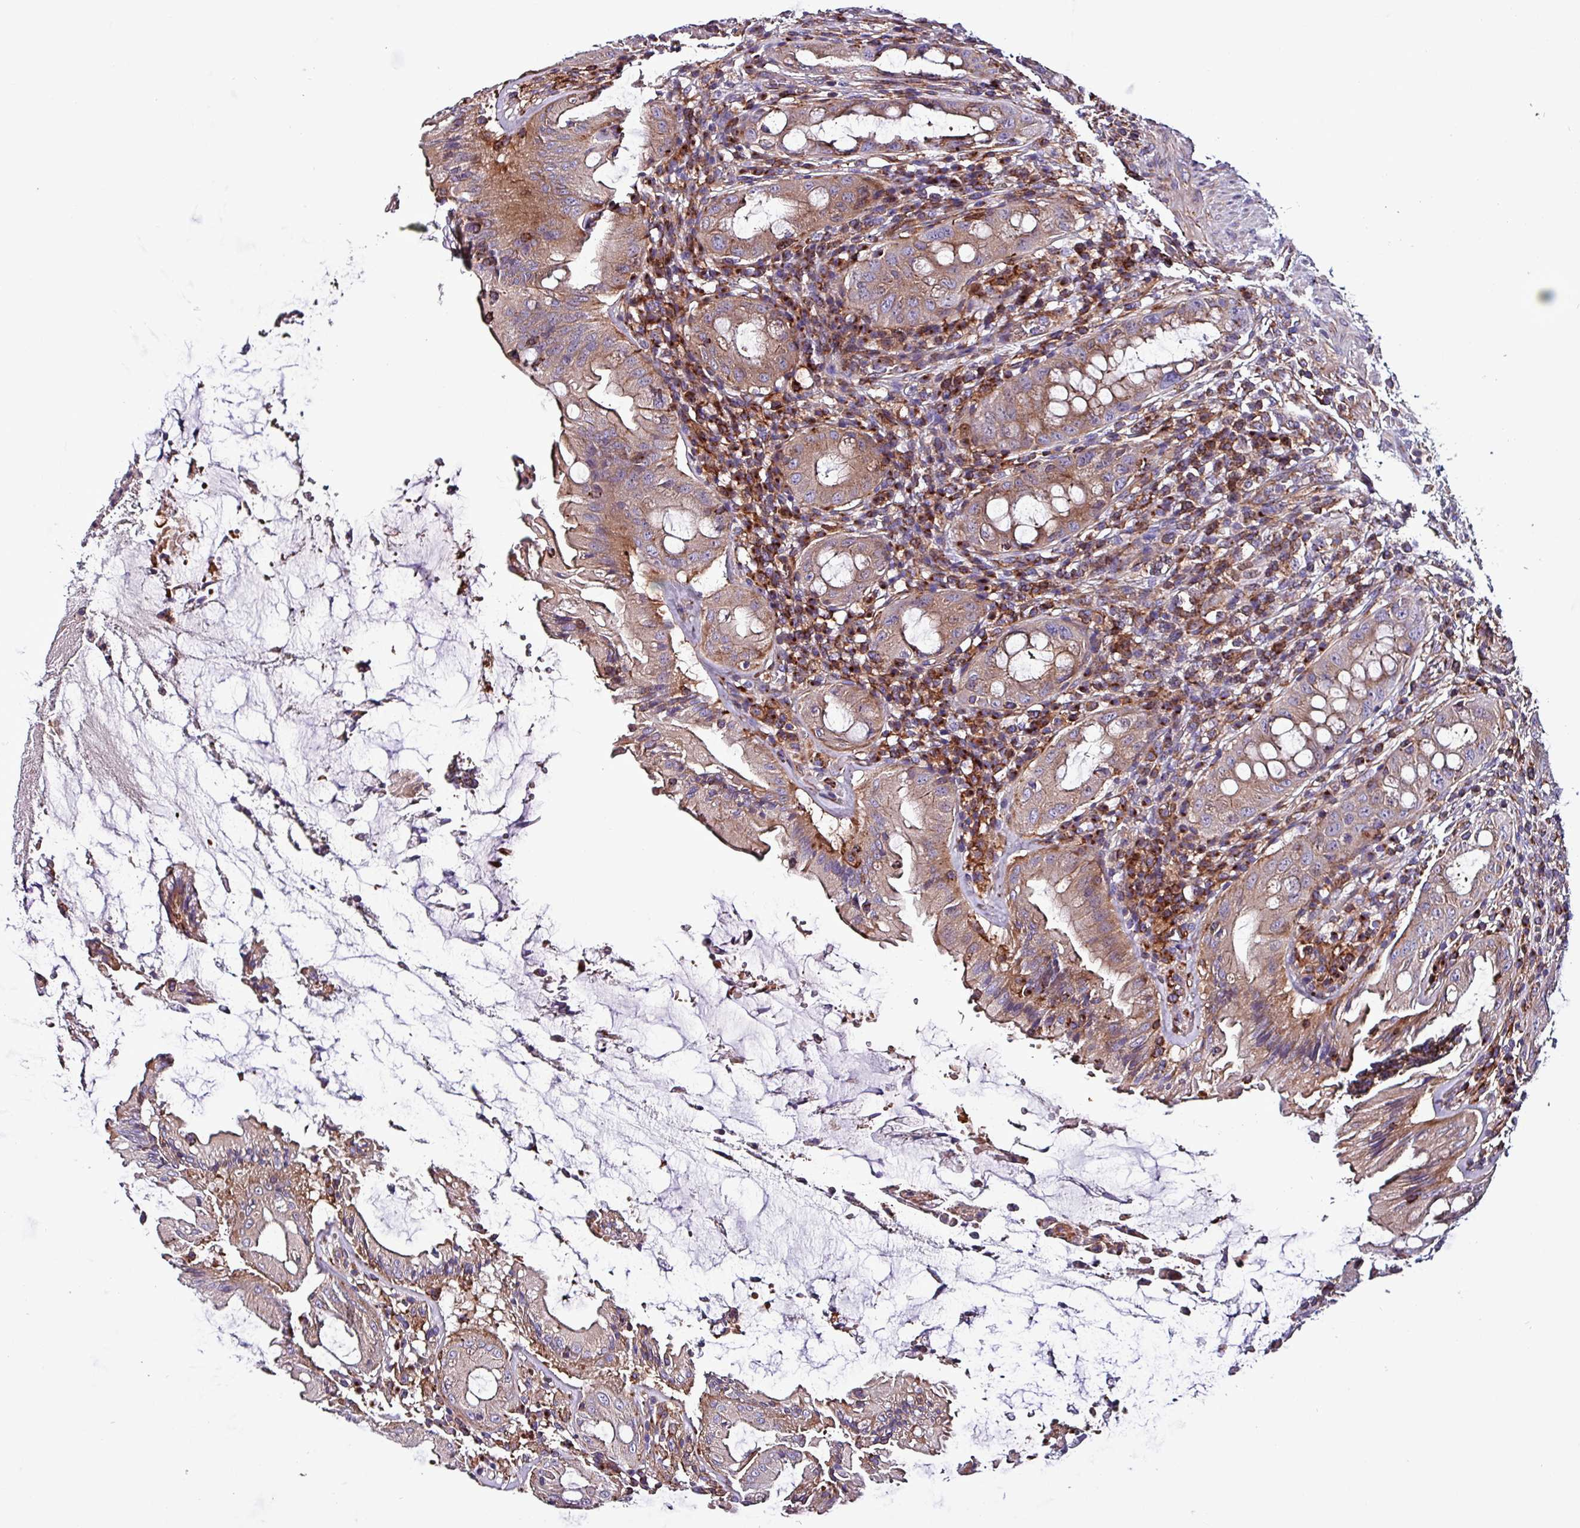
{"staining": {"intensity": "moderate", "quantity": ">75%", "location": "cytoplasmic/membranous"}, "tissue": "rectum", "cell_type": "Glandular cells", "image_type": "normal", "snomed": [{"axis": "morphology", "description": "Normal tissue, NOS"}, {"axis": "topography", "description": "Rectum"}], "caption": "The photomicrograph exhibits staining of normal rectum, revealing moderate cytoplasmic/membranous protein expression (brown color) within glandular cells.", "gene": "VAMP4", "patient": {"sex": "female", "age": 57}}